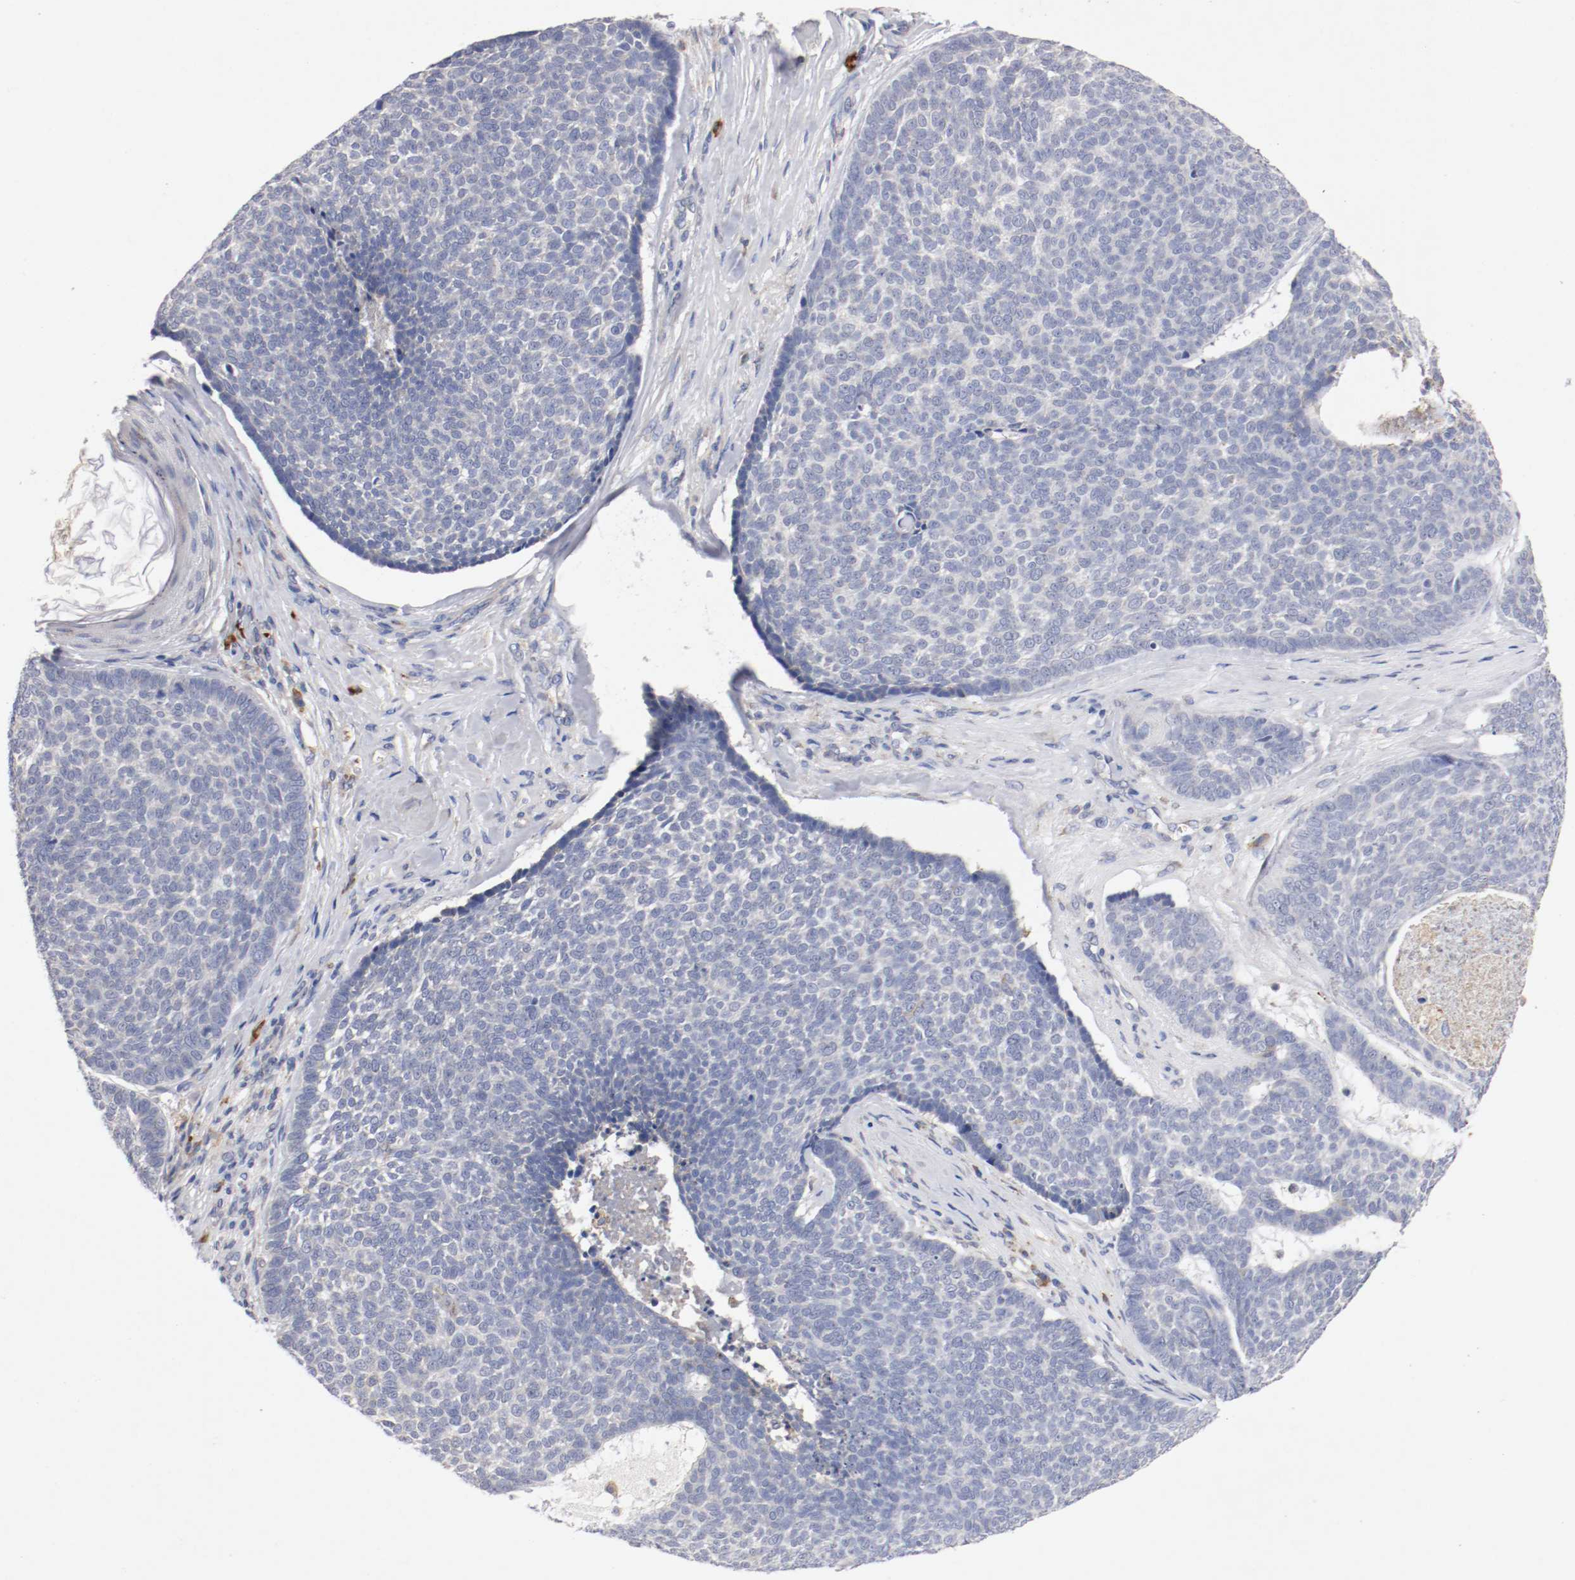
{"staining": {"intensity": "weak", "quantity": "<25%", "location": "cytoplasmic/membranous"}, "tissue": "skin cancer", "cell_type": "Tumor cells", "image_type": "cancer", "snomed": [{"axis": "morphology", "description": "Basal cell carcinoma"}, {"axis": "topography", "description": "Skin"}], "caption": "DAB (3,3'-diaminobenzidine) immunohistochemical staining of basal cell carcinoma (skin) exhibits no significant staining in tumor cells.", "gene": "TRAF2", "patient": {"sex": "male", "age": 84}}